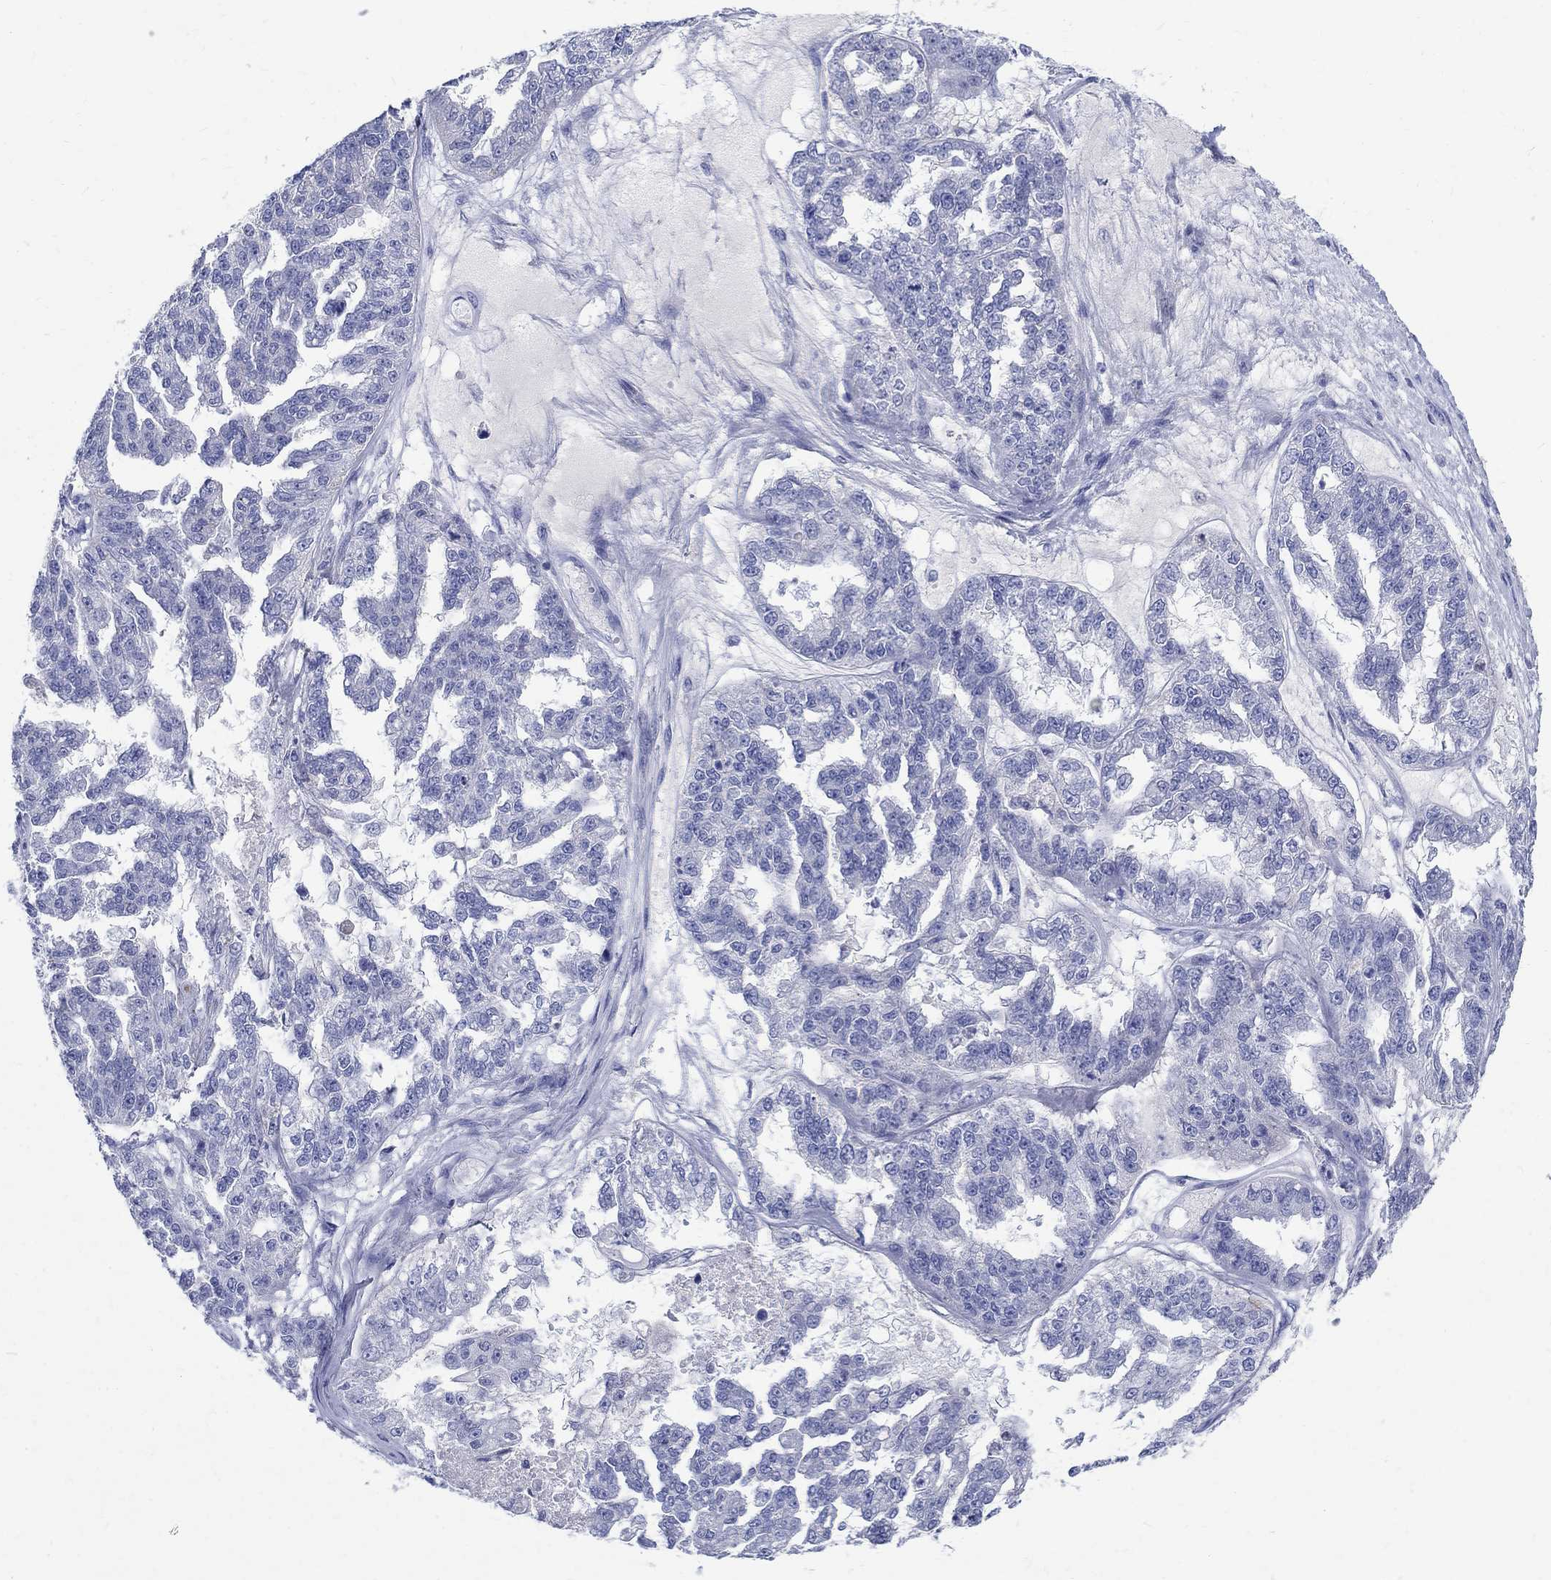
{"staining": {"intensity": "negative", "quantity": "none", "location": "none"}, "tissue": "ovarian cancer", "cell_type": "Tumor cells", "image_type": "cancer", "snomed": [{"axis": "morphology", "description": "Cystadenocarcinoma, serous, NOS"}, {"axis": "topography", "description": "Ovary"}], "caption": "Tumor cells are negative for brown protein staining in ovarian cancer (serous cystadenocarcinoma).", "gene": "SOX2", "patient": {"sex": "female", "age": 58}}